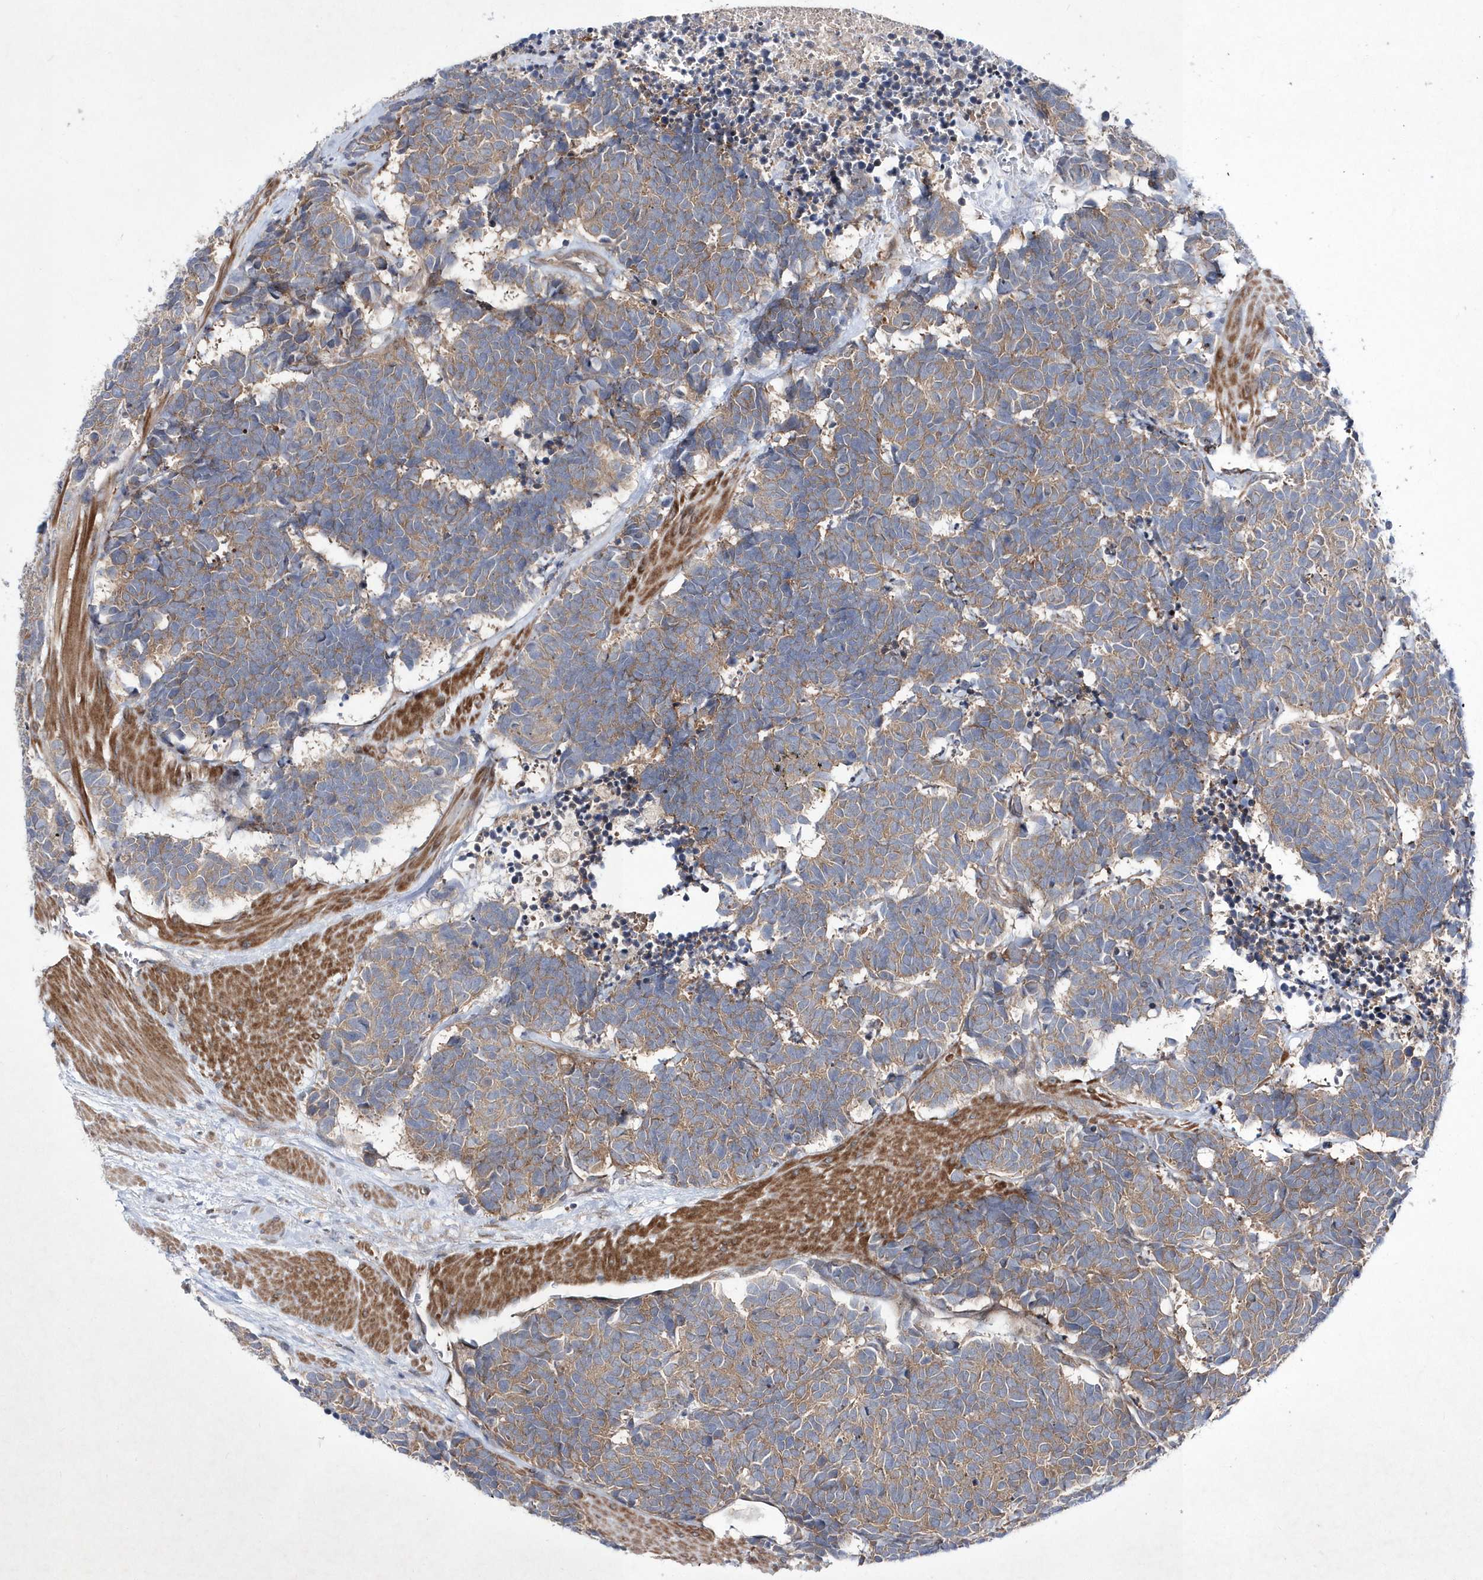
{"staining": {"intensity": "moderate", "quantity": ">75%", "location": "cytoplasmic/membranous"}, "tissue": "carcinoid", "cell_type": "Tumor cells", "image_type": "cancer", "snomed": [{"axis": "morphology", "description": "Carcinoma, NOS"}, {"axis": "morphology", "description": "Carcinoid, malignant, NOS"}, {"axis": "topography", "description": "Urinary bladder"}], "caption": "The micrograph exhibits staining of carcinoid, revealing moderate cytoplasmic/membranous protein expression (brown color) within tumor cells. (DAB IHC with brightfield microscopy, high magnification).", "gene": "DSPP", "patient": {"sex": "male", "age": 57}}